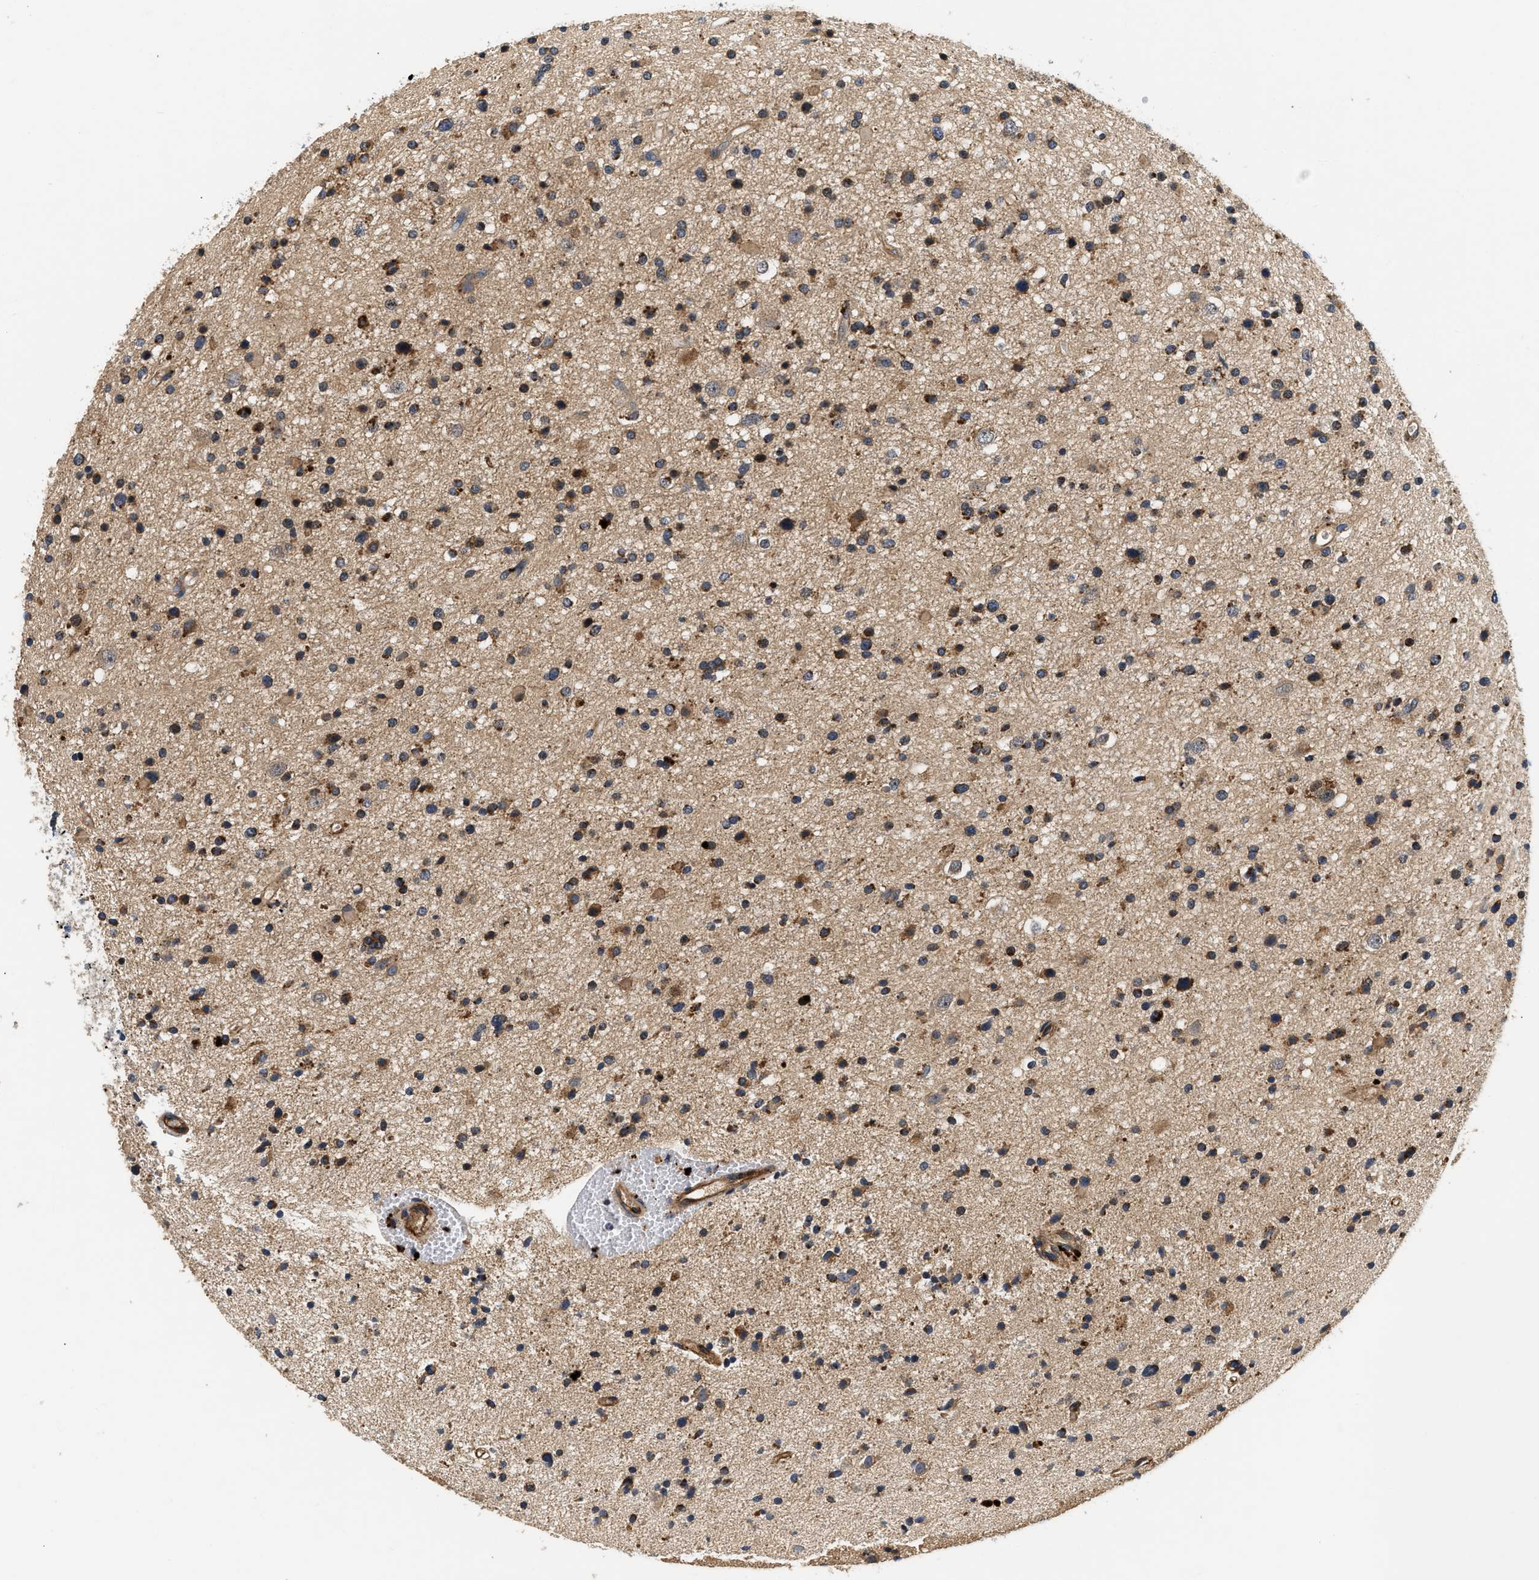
{"staining": {"intensity": "strong", "quantity": "25%-75%", "location": "cytoplasmic/membranous"}, "tissue": "glioma", "cell_type": "Tumor cells", "image_type": "cancer", "snomed": [{"axis": "morphology", "description": "Glioma, malignant, High grade"}, {"axis": "topography", "description": "Brain"}], "caption": "The micrograph demonstrates immunohistochemical staining of glioma. There is strong cytoplasmic/membranous positivity is seen in approximately 25%-75% of tumor cells.", "gene": "NME6", "patient": {"sex": "male", "age": 33}}